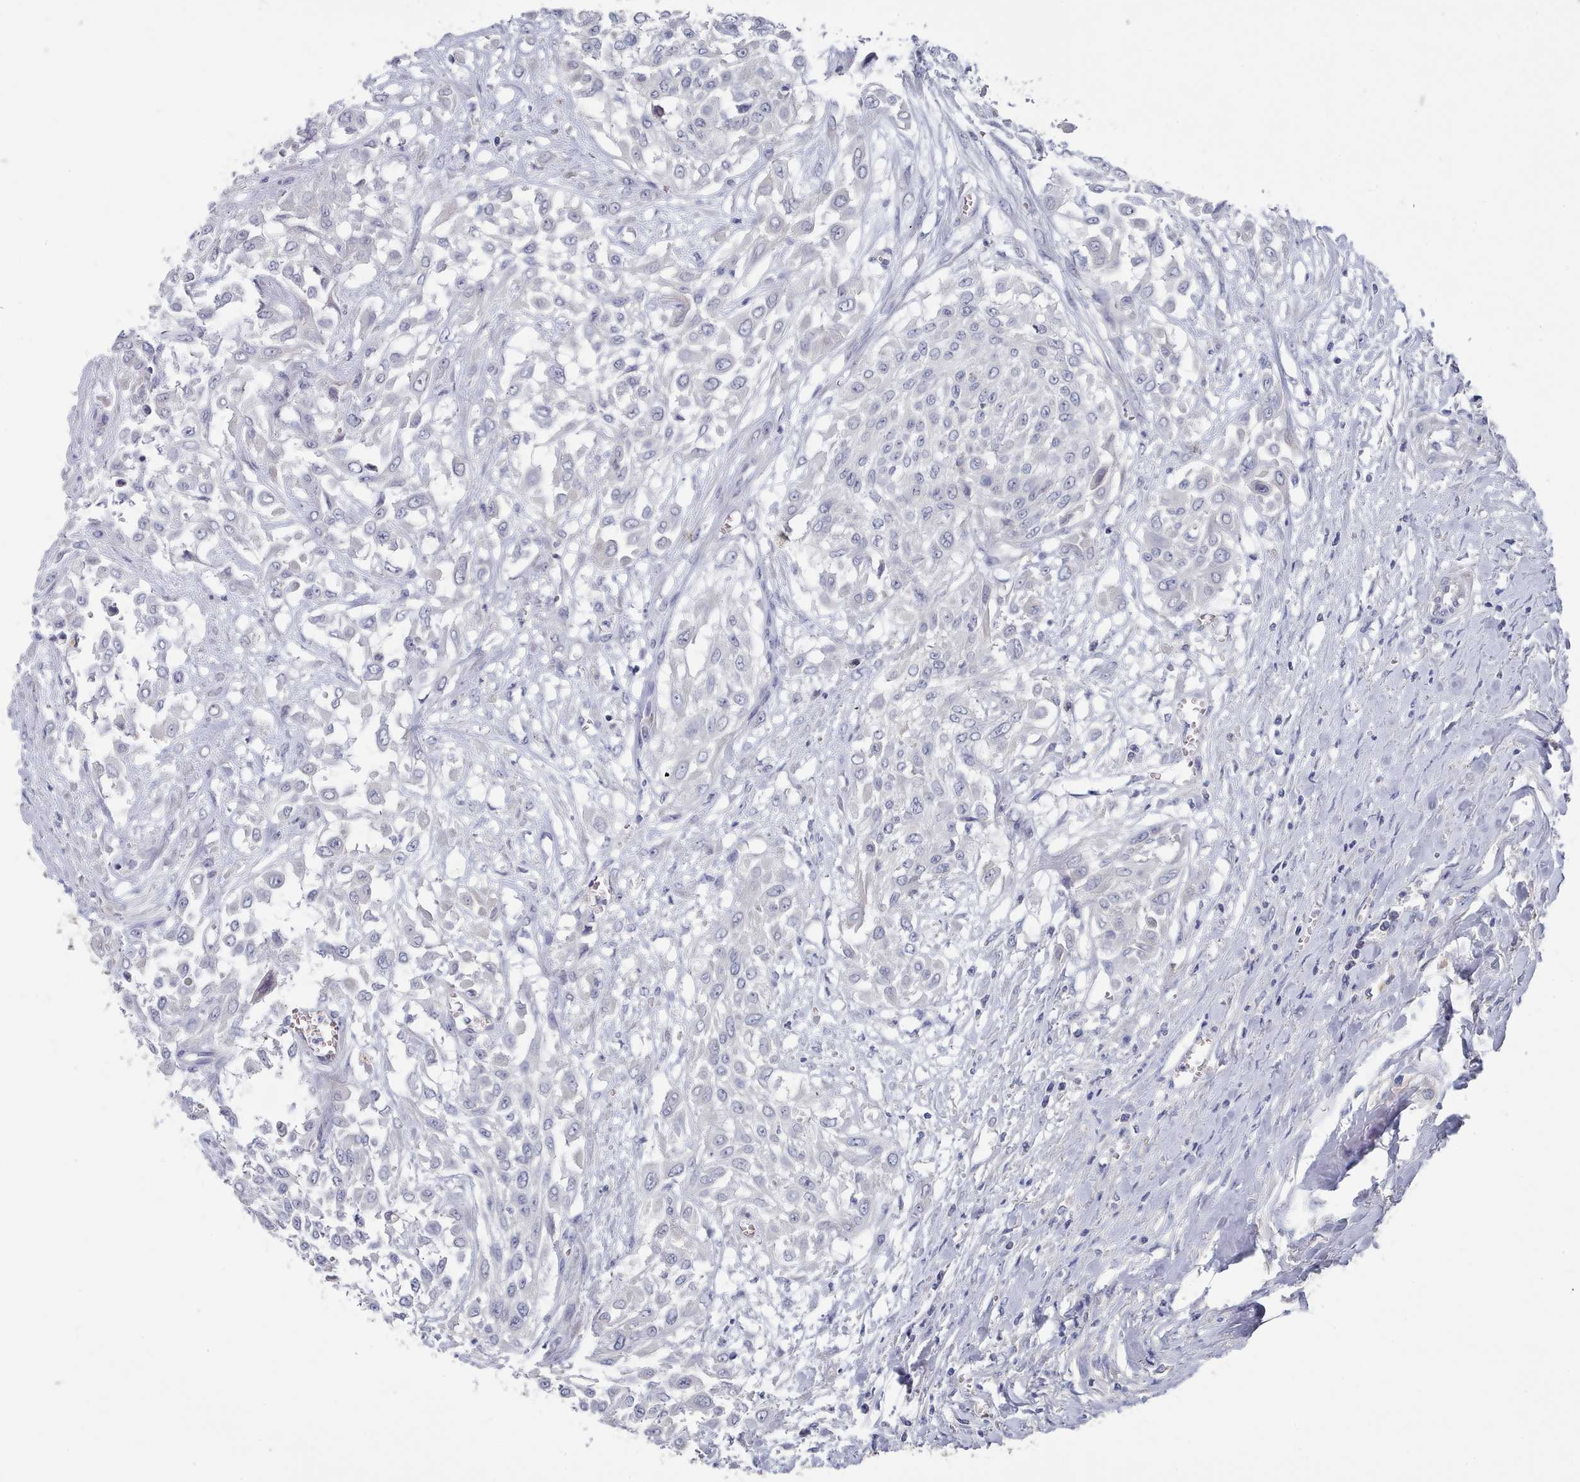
{"staining": {"intensity": "negative", "quantity": "none", "location": "none"}, "tissue": "urothelial cancer", "cell_type": "Tumor cells", "image_type": "cancer", "snomed": [{"axis": "morphology", "description": "Urothelial carcinoma, High grade"}, {"axis": "topography", "description": "Urinary bladder"}], "caption": "This is an immunohistochemistry photomicrograph of human urothelial carcinoma (high-grade). There is no staining in tumor cells.", "gene": "ACAD11", "patient": {"sex": "male", "age": 57}}